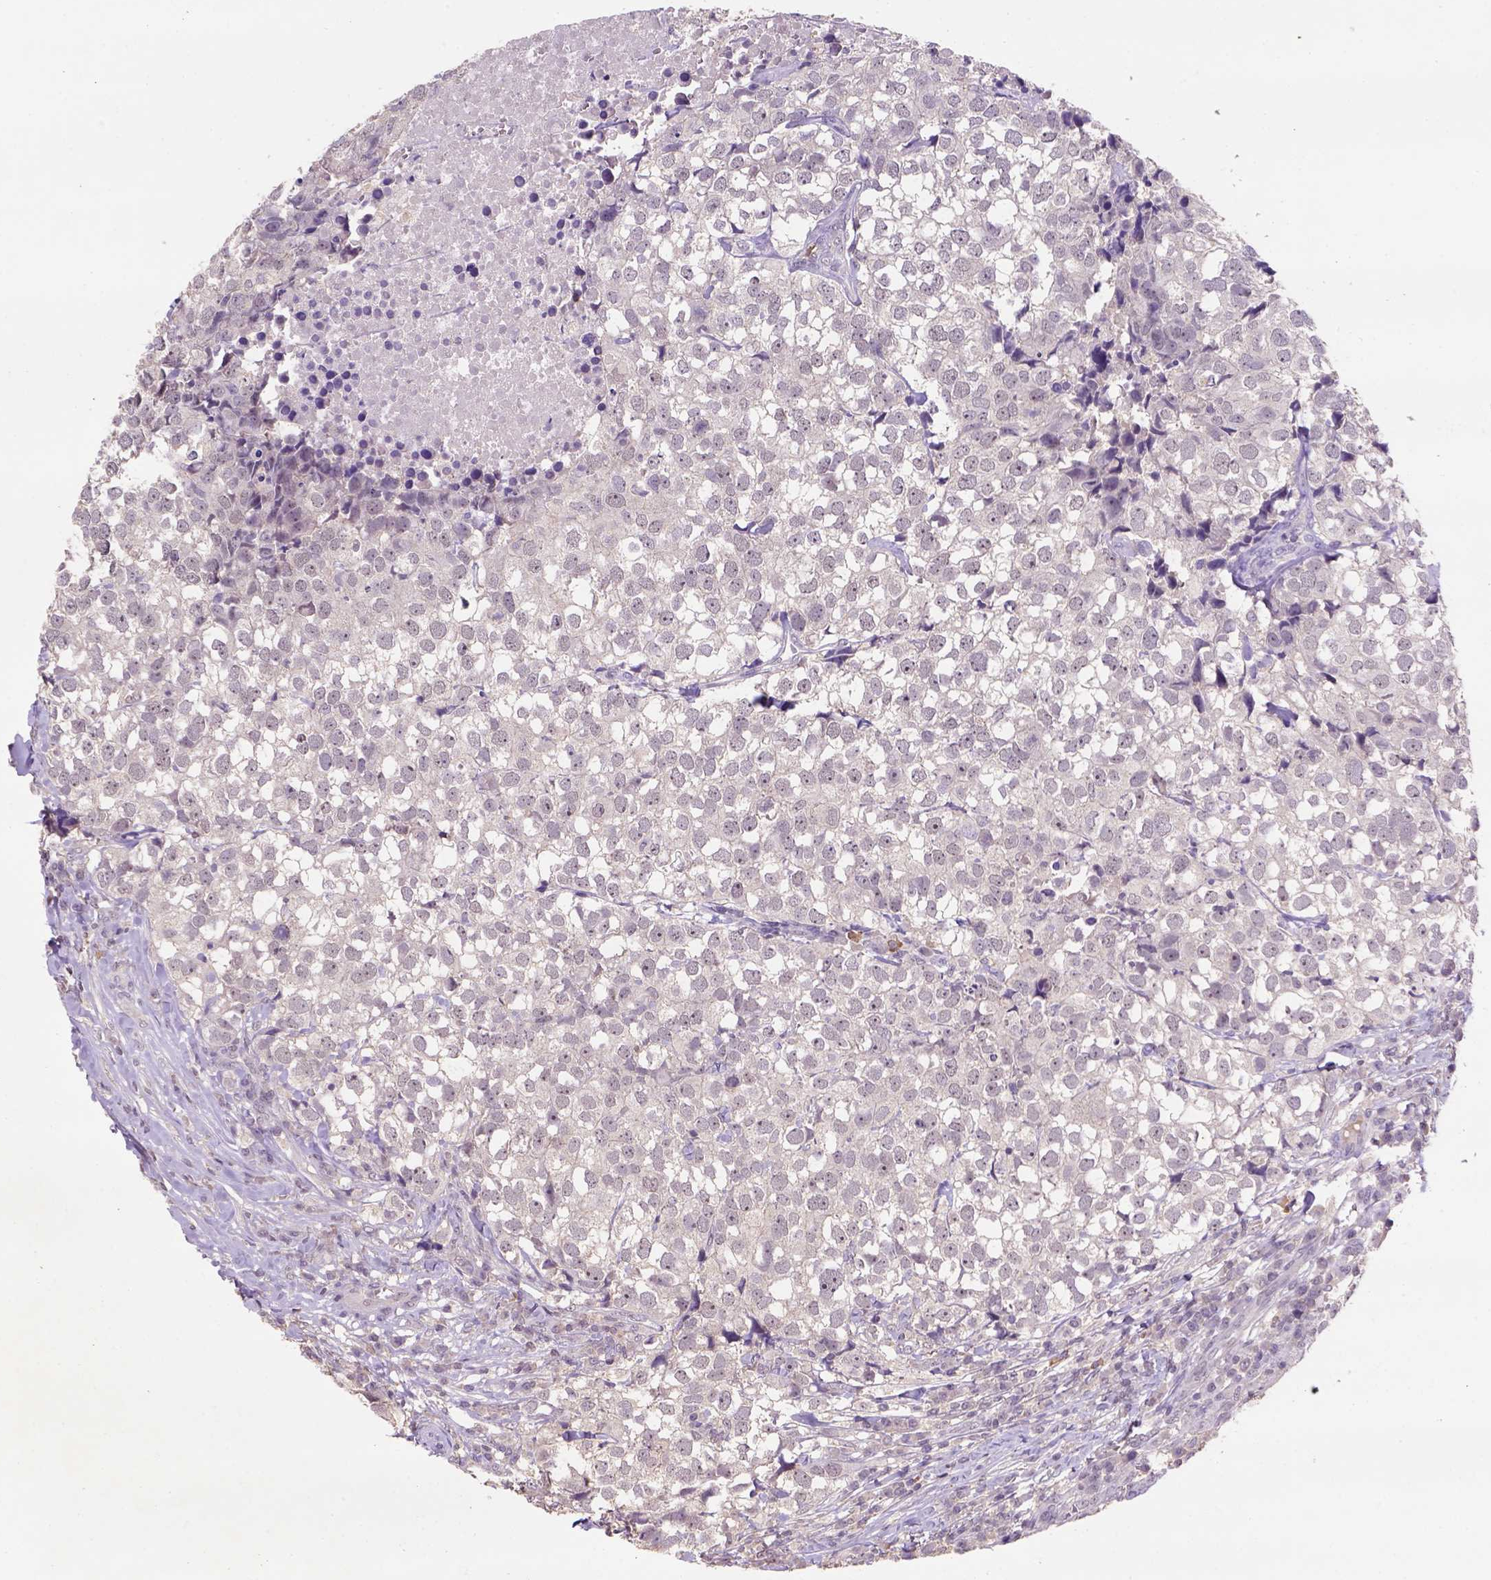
{"staining": {"intensity": "weak", "quantity": ">75%", "location": "cytoplasmic/membranous,nuclear"}, "tissue": "breast cancer", "cell_type": "Tumor cells", "image_type": "cancer", "snomed": [{"axis": "morphology", "description": "Duct carcinoma"}, {"axis": "topography", "description": "Breast"}], "caption": "A brown stain highlights weak cytoplasmic/membranous and nuclear staining of a protein in infiltrating ductal carcinoma (breast) tumor cells. (DAB IHC with brightfield microscopy, high magnification).", "gene": "SCML4", "patient": {"sex": "female", "age": 30}}